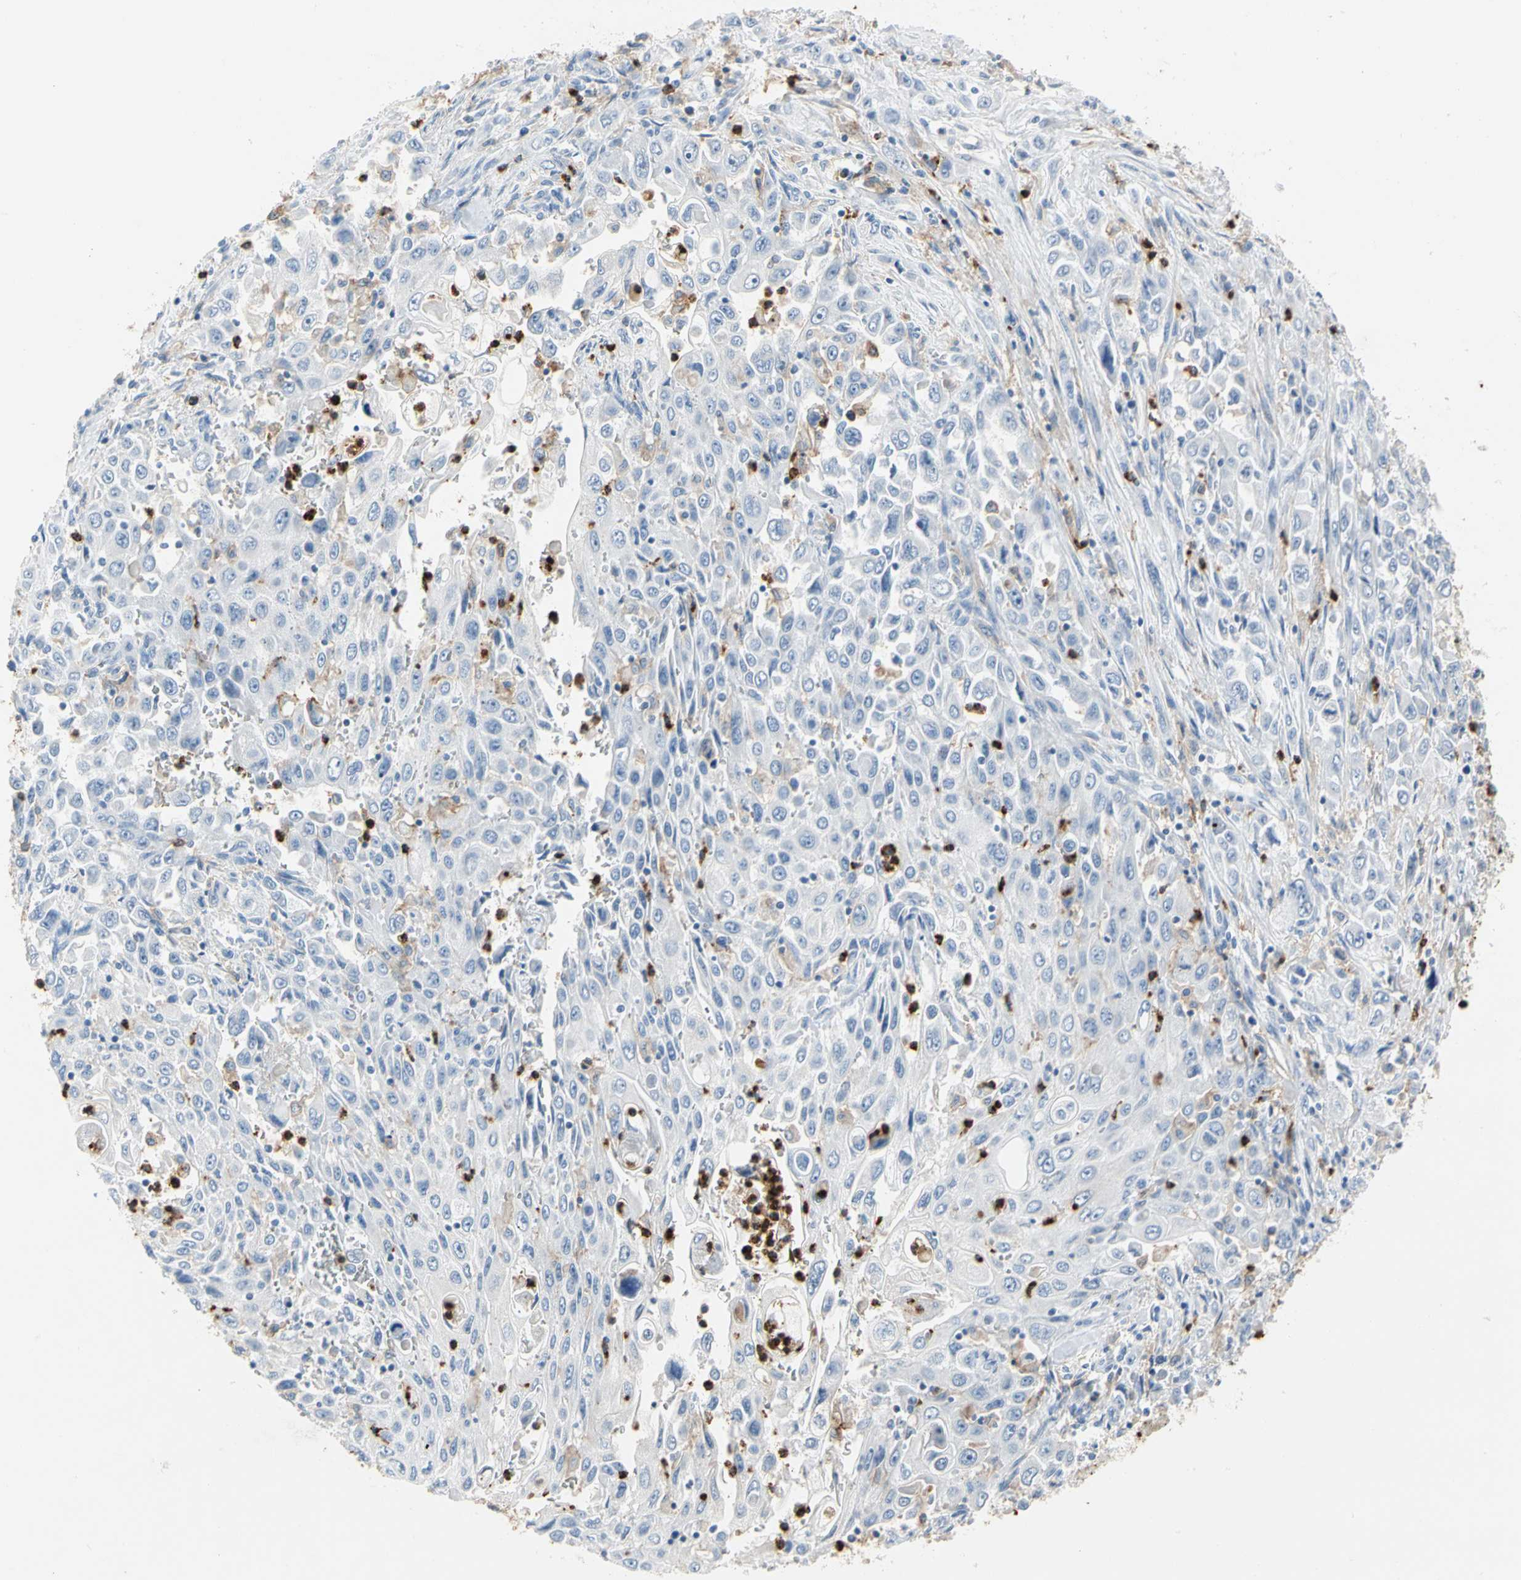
{"staining": {"intensity": "negative", "quantity": "none", "location": "none"}, "tissue": "pancreatic cancer", "cell_type": "Tumor cells", "image_type": "cancer", "snomed": [{"axis": "morphology", "description": "Adenocarcinoma, NOS"}, {"axis": "topography", "description": "Pancreas"}], "caption": "Human adenocarcinoma (pancreatic) stained for a protein using IHC displays no expression in tumor cells.", "gene": "CLEC4A", "patient": {"sex": "male", "age": 70}}